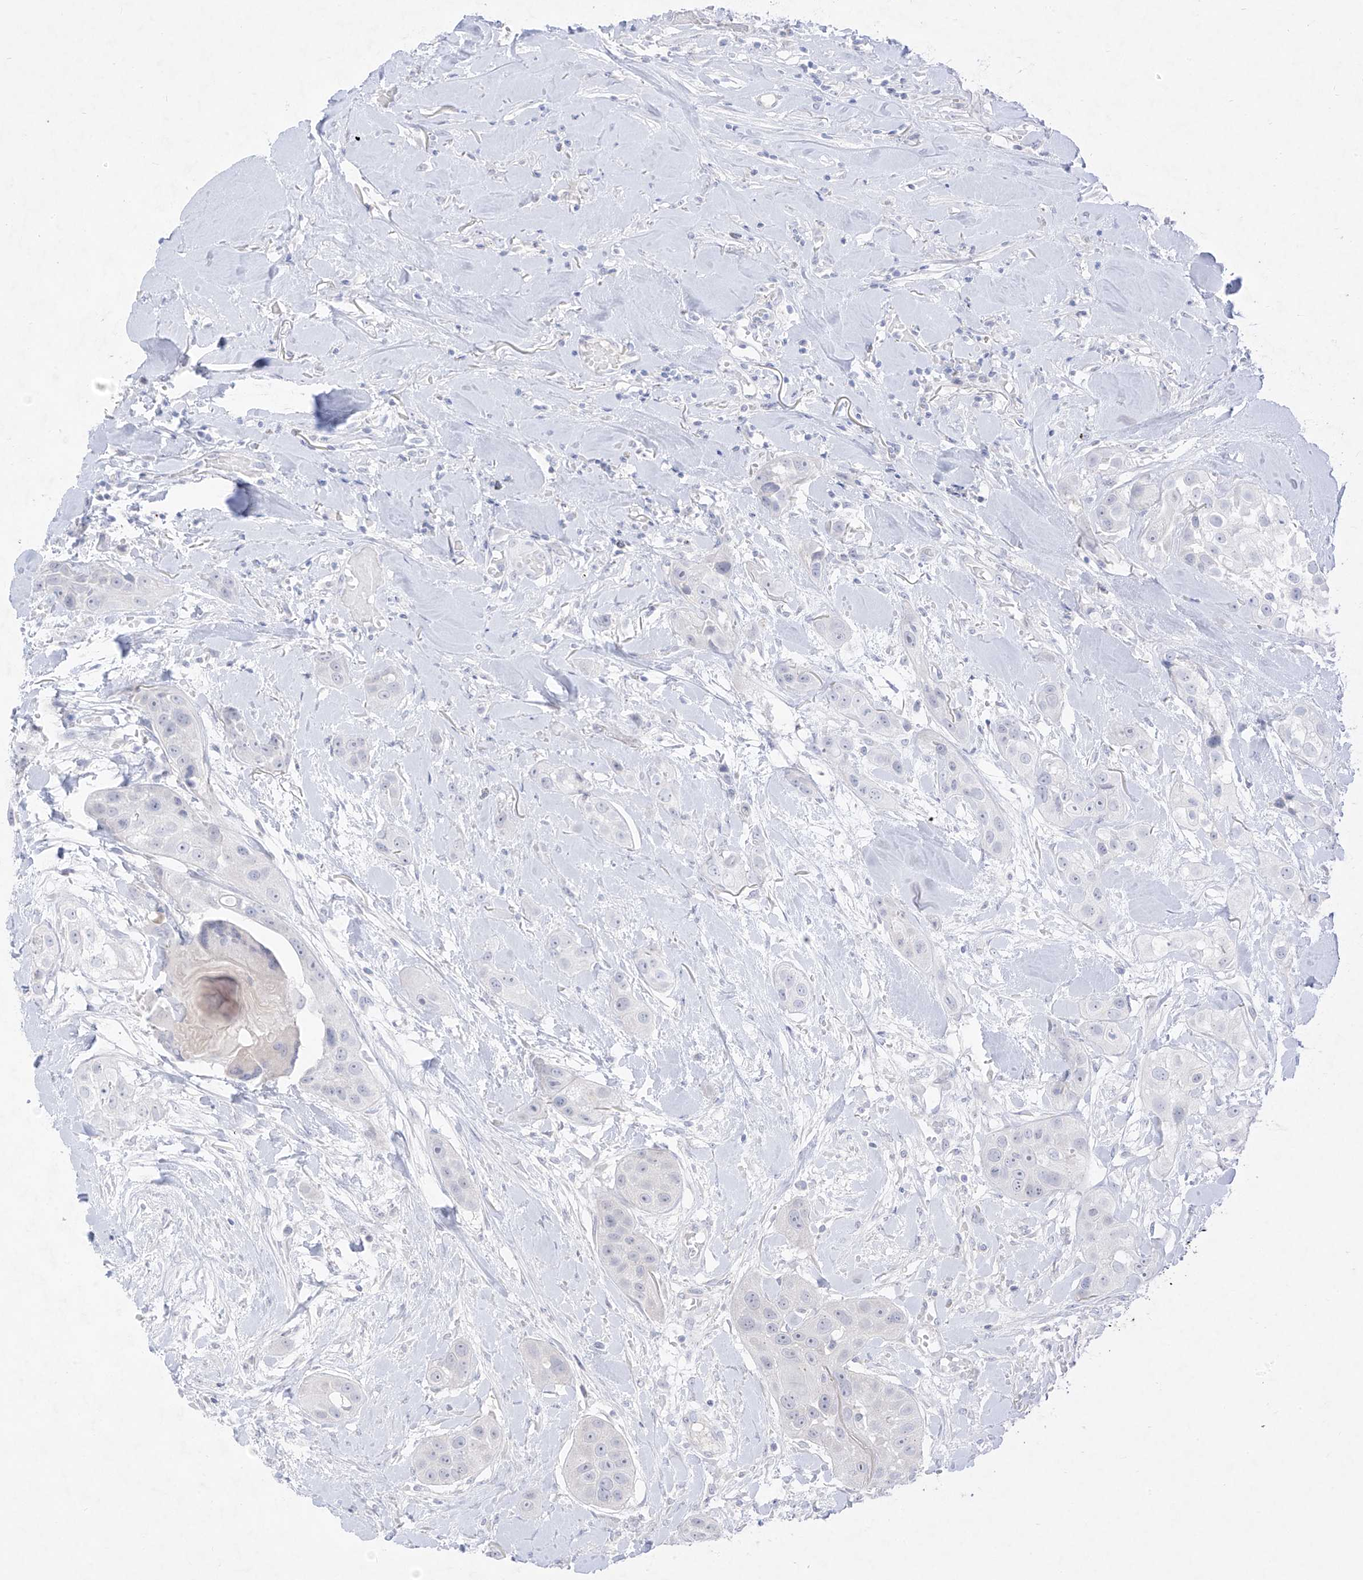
{"staining": {"intensity": "negative", "quantity": "none", "location": "none"}, "tissue": "head and neck cancer", "cell_type": "Tumor cells", "image_type": "cancer", "snomed": [{"axis": "morphology", "description": "Normal tissue, NOS"}, {"axis": "morphology", "description": "Squamous cell carcinoma, NOS"}, {"axis": "topography", "description": "Skeletal muscle"}, {"axis": "topography", "description": "Head-Neck"}], "caption": "Image shows no significant protein expression in tumor cells of head and neck squamous cell carcinoma. (Immunohistochemistry (ihc), brightfield microscopy, high magnification).", "gene": "TGM4", "patient": {"sex": "male", "age": 51}}